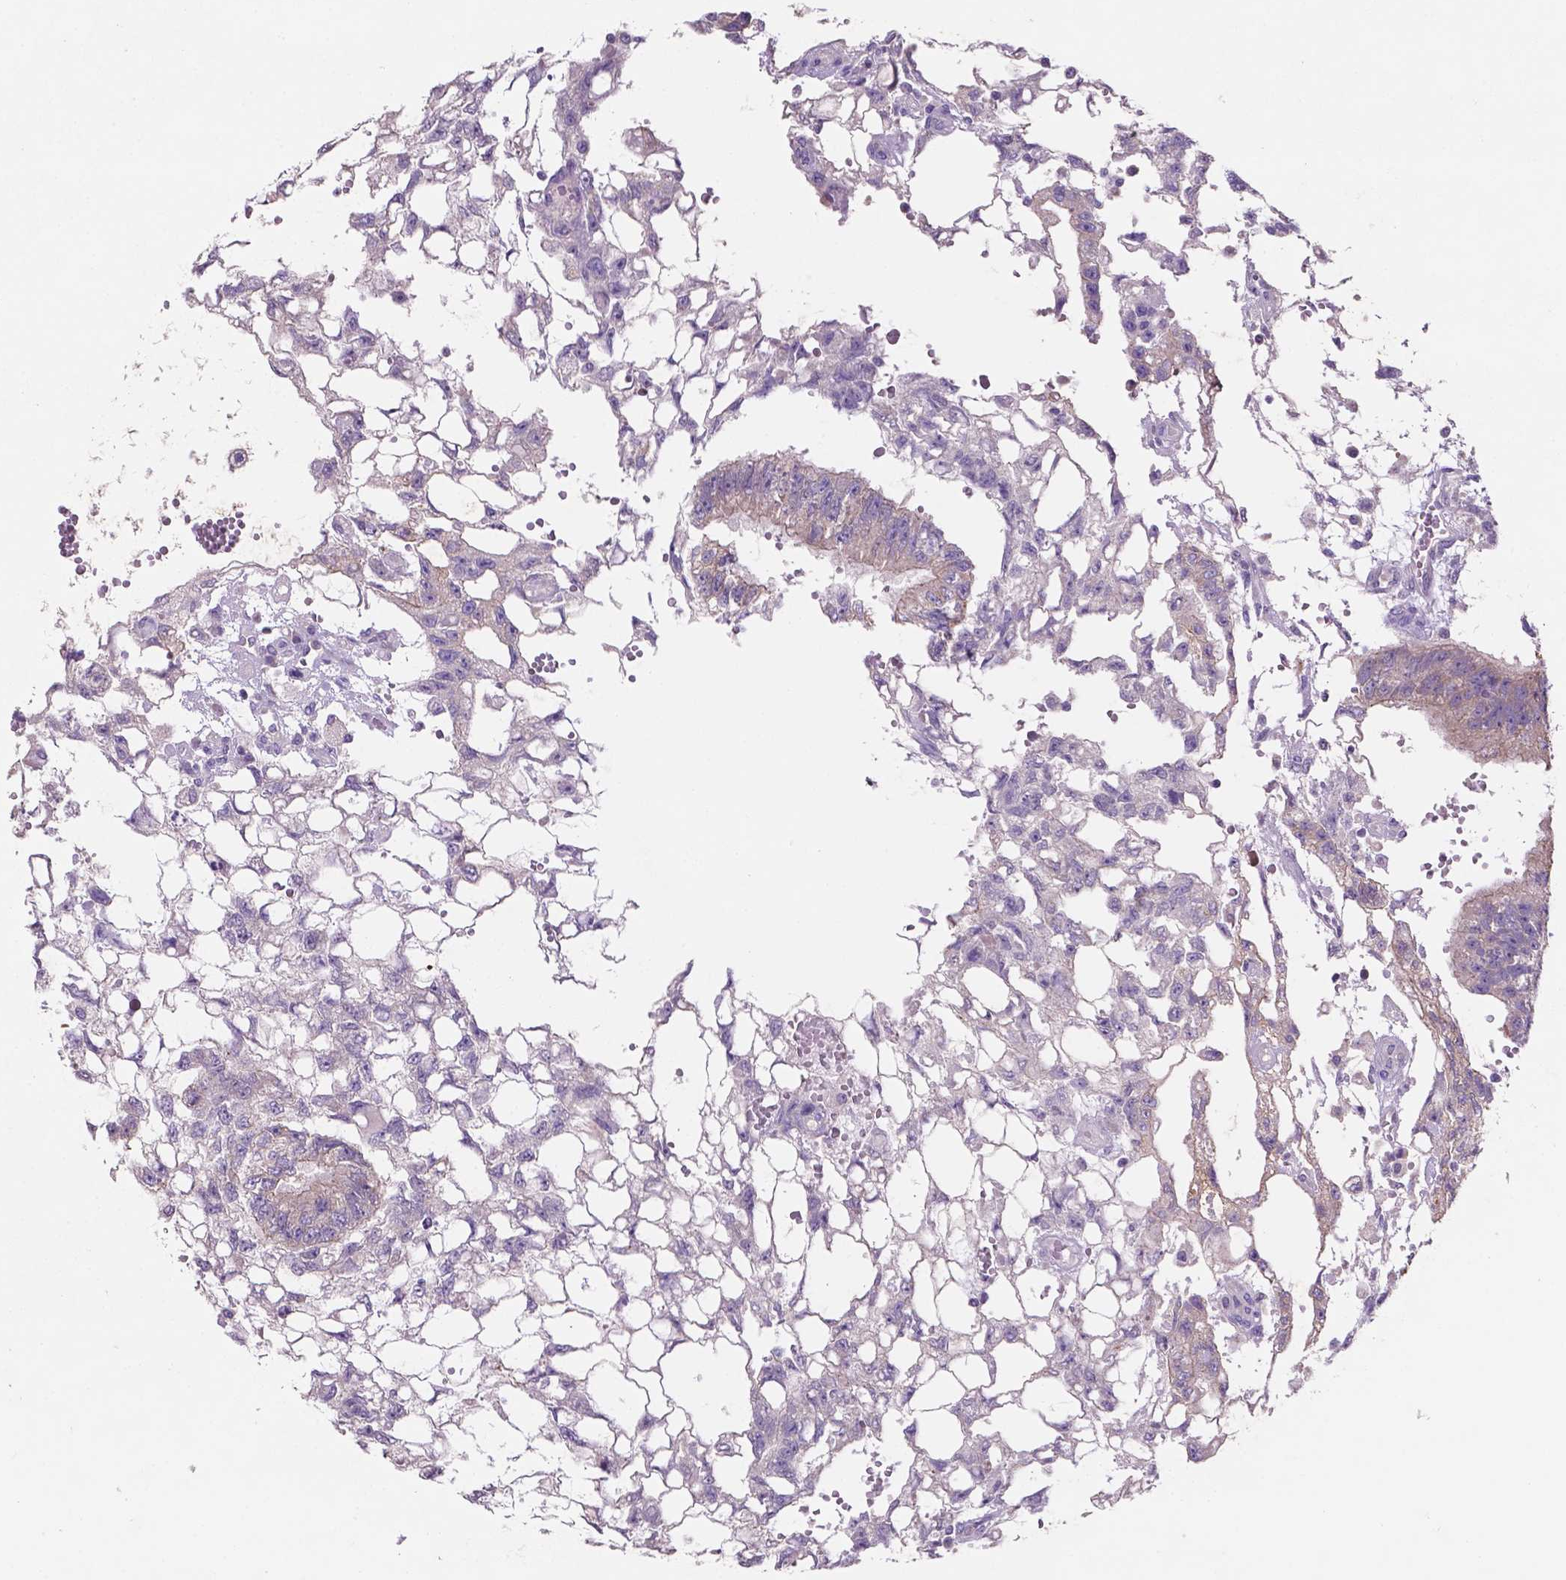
{"staining": {"intensity": "negative", "quantity": "none", "location": "none"}, "tissue": "testis cancer", "cell_type": "Tumor cells", "image_type": "cancer", "snomed": [{"axis": "morphology", "description": "Carcinoma, Embryonal, NOS"}, {"axis": "topography", "description": "Testis"}], "caption": "Immunohistochemical staining of testis cancer exhibits no significant positivity in tumor cells.", "gene": "MKRN2OS", "patient": {"sex": "male", "age": 32}}